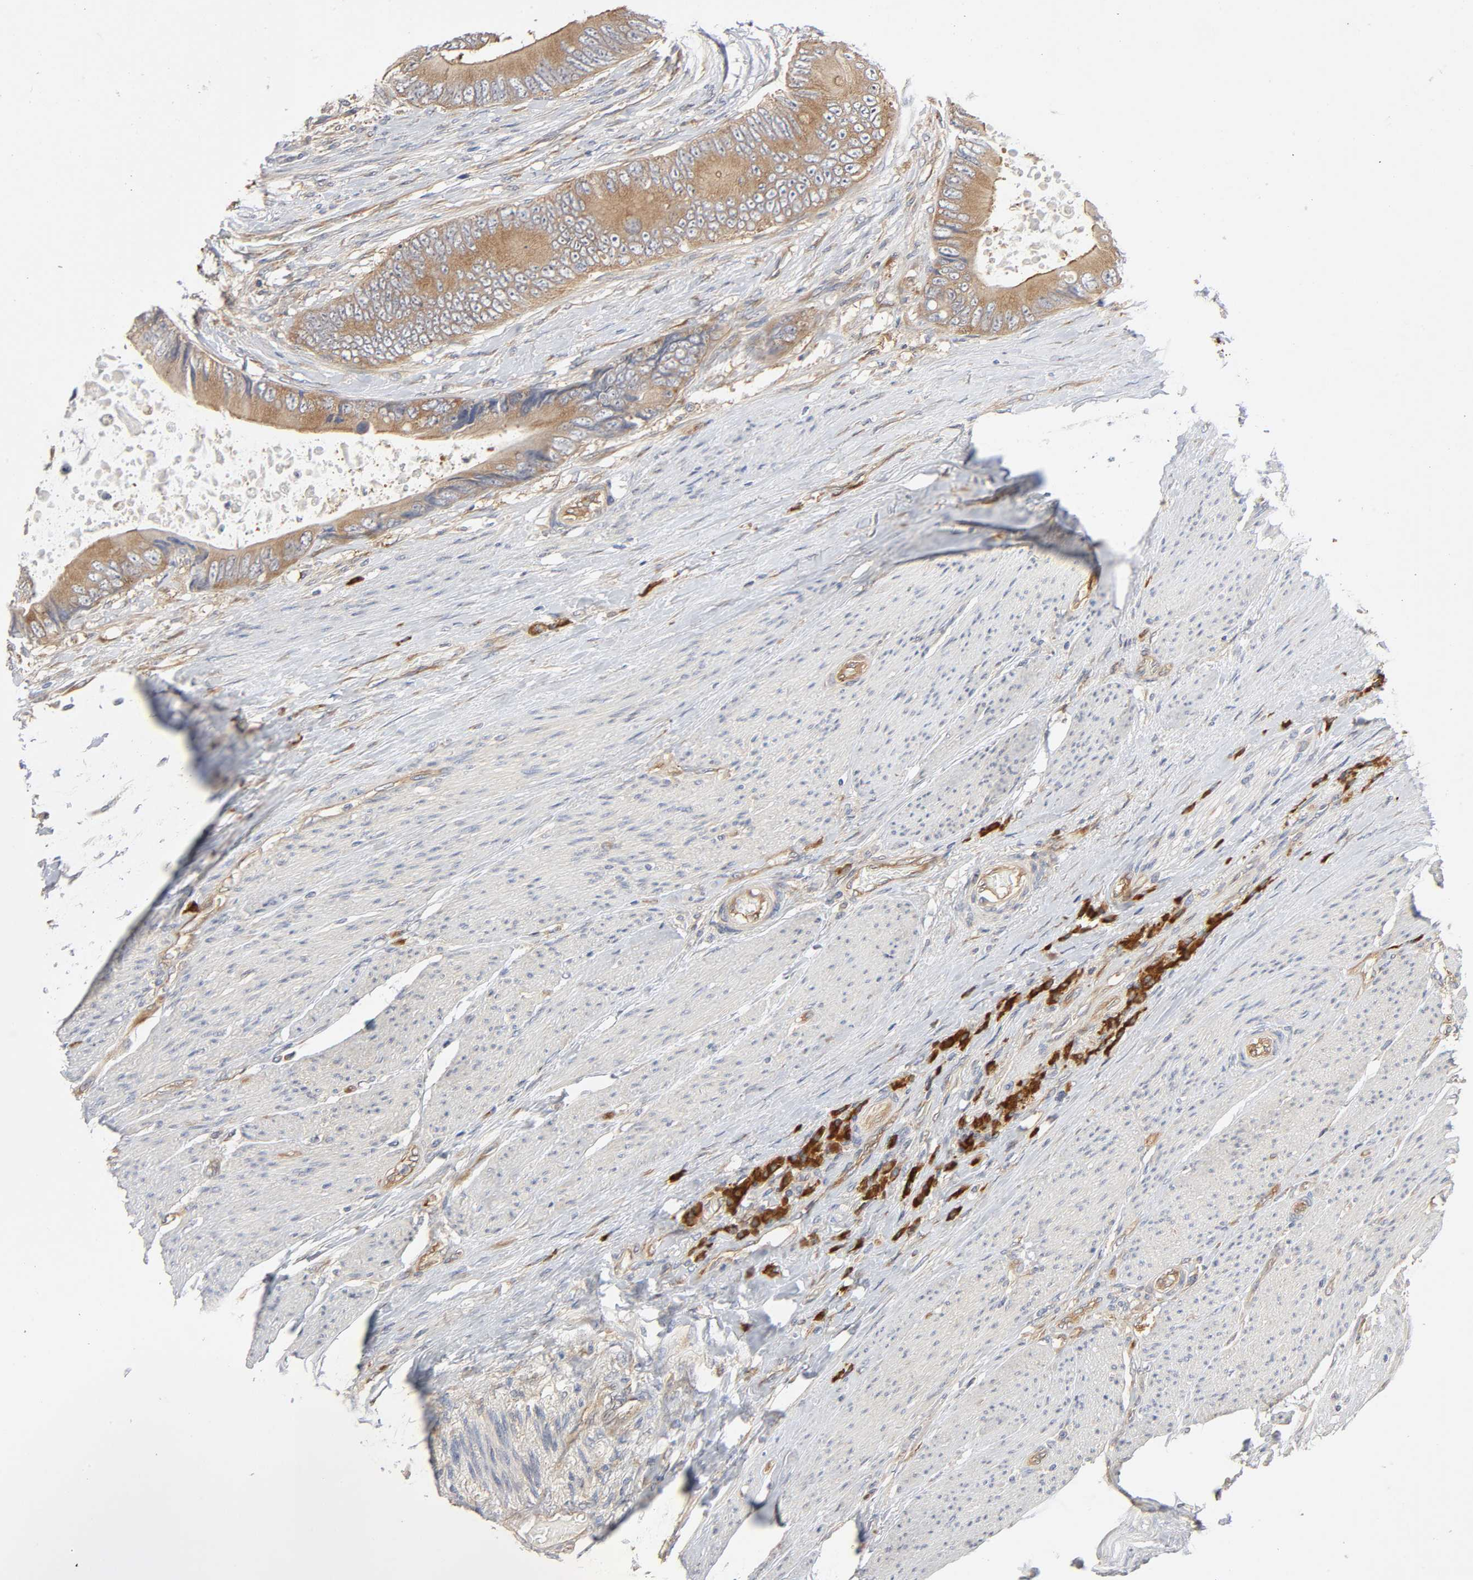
{"staining": {"intensity": "moderate", "quantity": ">75%", "location": "cytoplasmic/membranous"}, "tissue": "colorectal cancer", "cell_type": "Tumor cells", "image_type": "cancer", "snomed": [{"axis": "morphology", "description": "Adenocarcinoma, NOS"}, {"axis": "topography", "description": "Rectum"}], "caption": "This is a micrograph of IHC staining of colorectal cancer, which shows moderate positivity in the cytoplasmic/membranous of tumor cells.", "gene": "SCHIP1", "patient": {"sex": "female", "age": 77}}